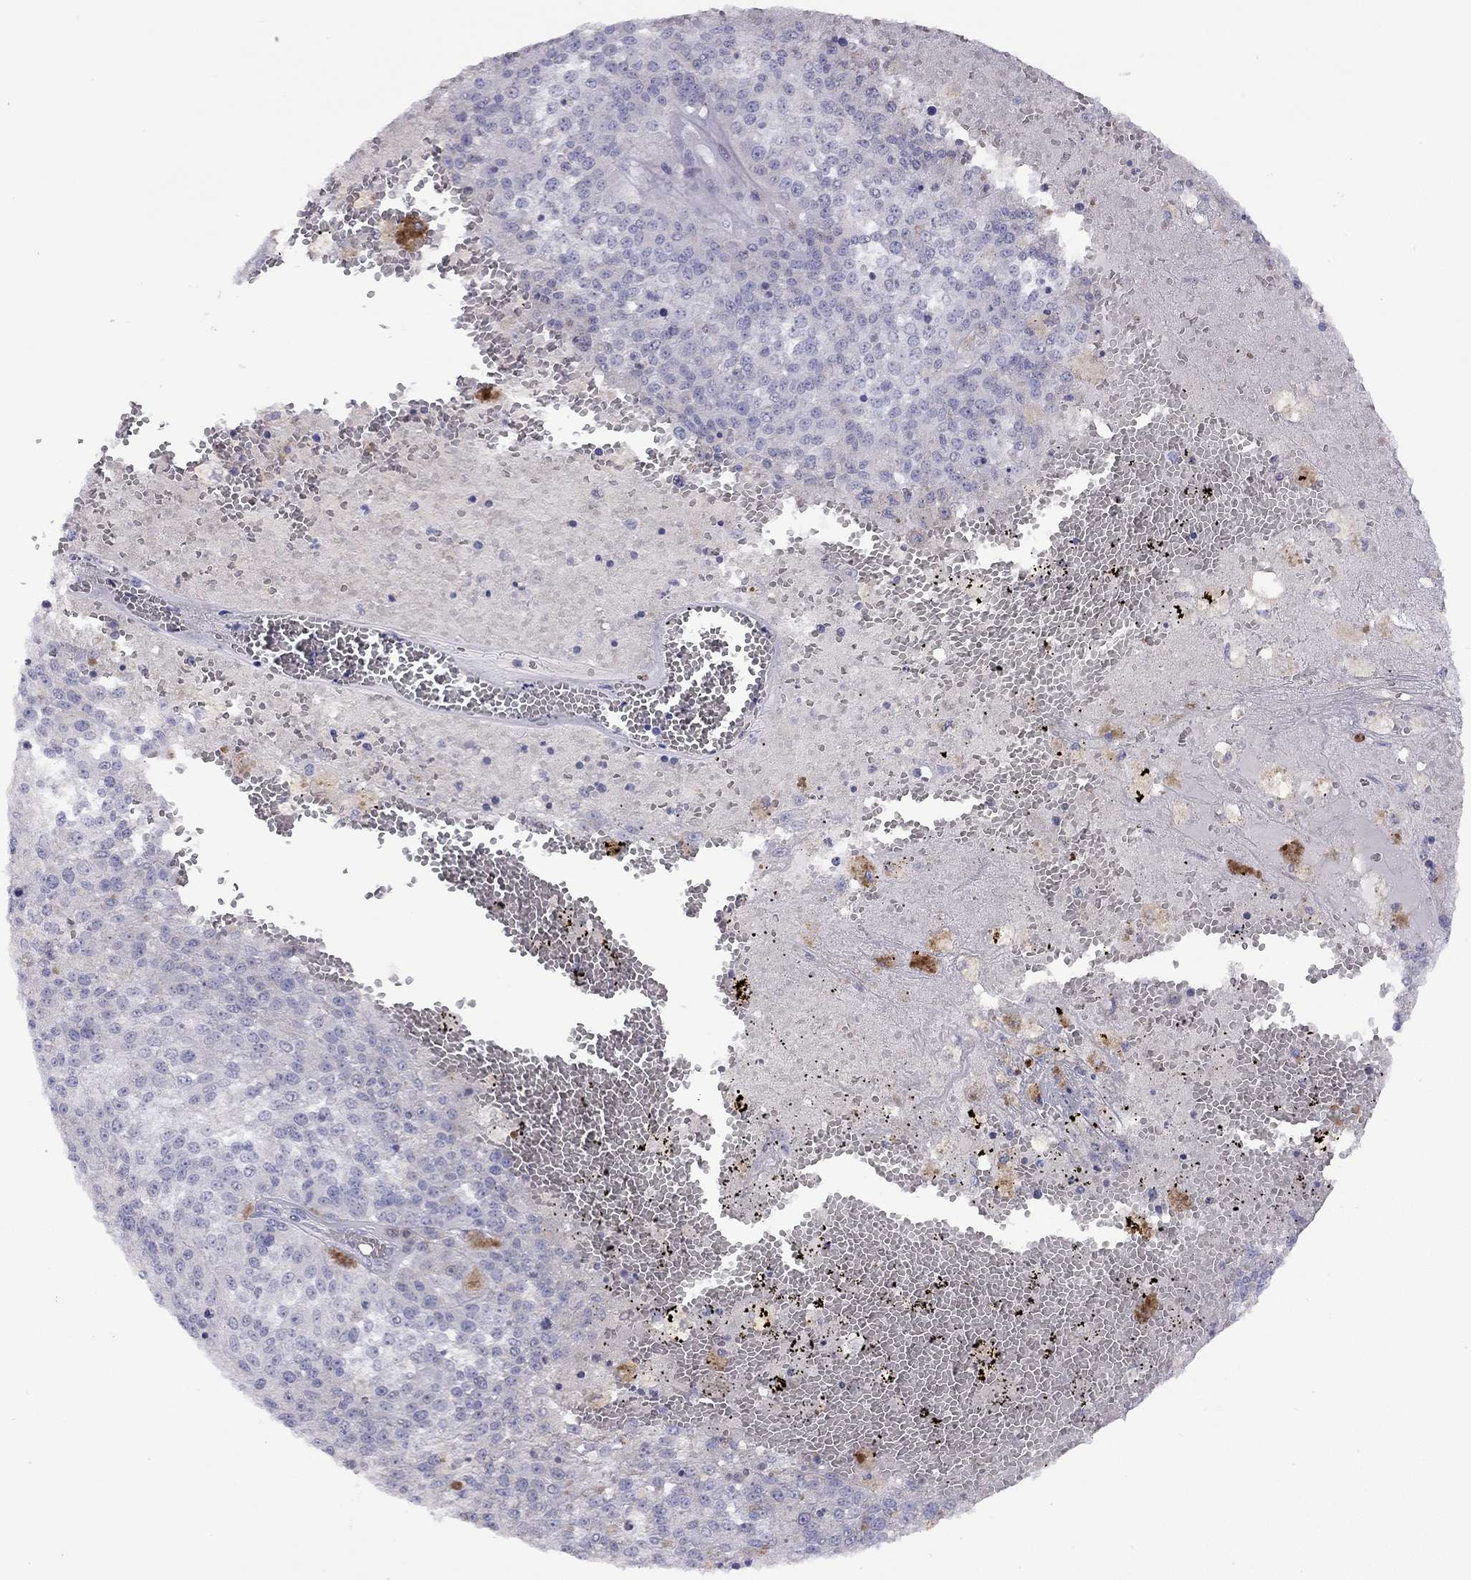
{"staining": {"intensity": "negative", "quantity": "none", "location": "none"}, "tissue": "melanoma", "cell_type": "Tumor cells", "image_type": "cancer", "snomed": [{"axis": "morphology", "description": "Malignant melanoma, Metastatic site"}, {"axis": "topography", "description": "Lymph node"}], "caption": "Tumor cells are negative for brown protein staining in malignant melanoma (metastatic site).", "gene": "CPNE4", "patient": {"sex": "female", "age": 64}}